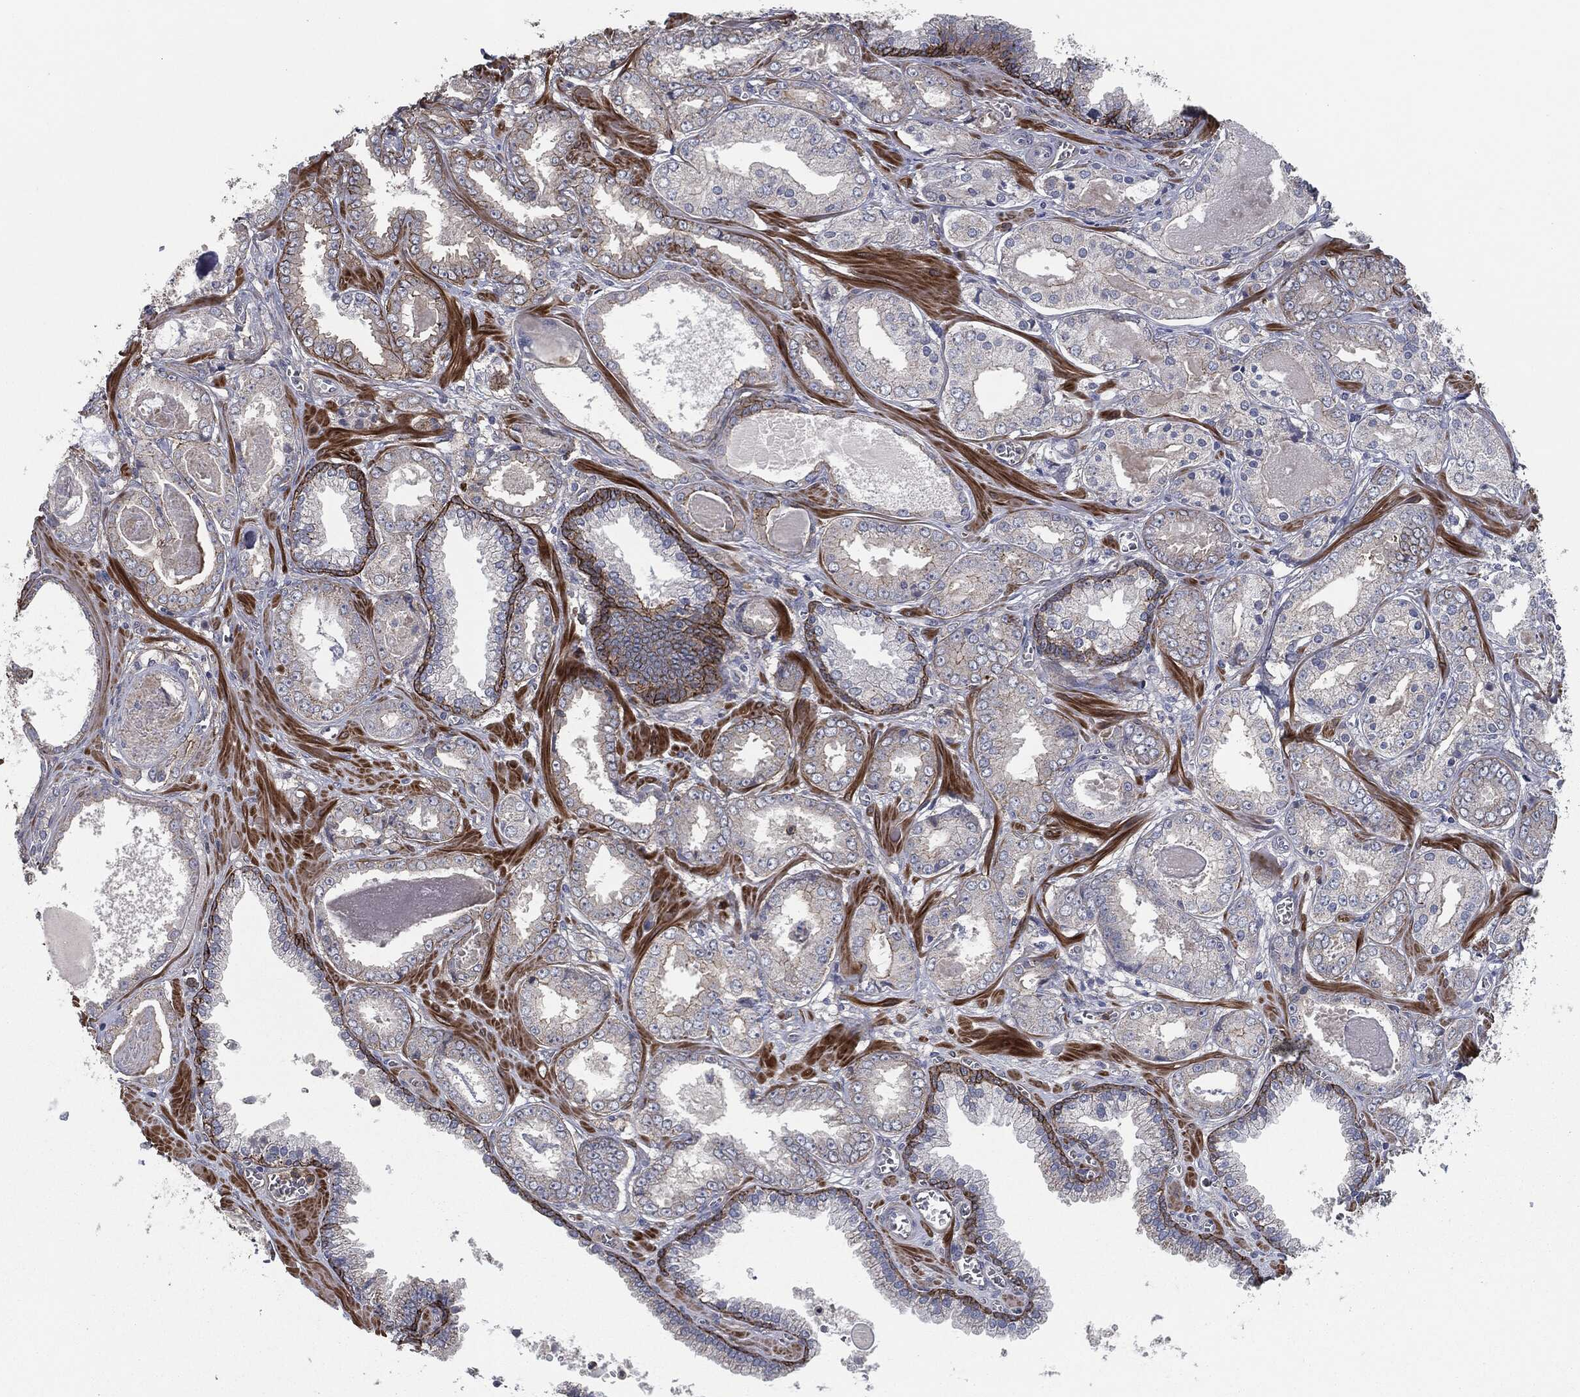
{"staining": {"intensity": "negative", "quantity": "none", "location": "none"}, "tissue": "prostate cancer", "cell_type": "Tumor cells", "image_type": "cancer", "snomed": [{"axis": "morphology", "description": "Adenocarcinoma, NOS"}, {"axis": "topography", "description": "Prostate"}], "caption": "This is an immunohistochemistry (IHC) histopathology image of prostate adenocarcinoma. There is no staining in tumor cells.", "gene": "SVIL", "patient": {"sex": "male", "age": 56}}